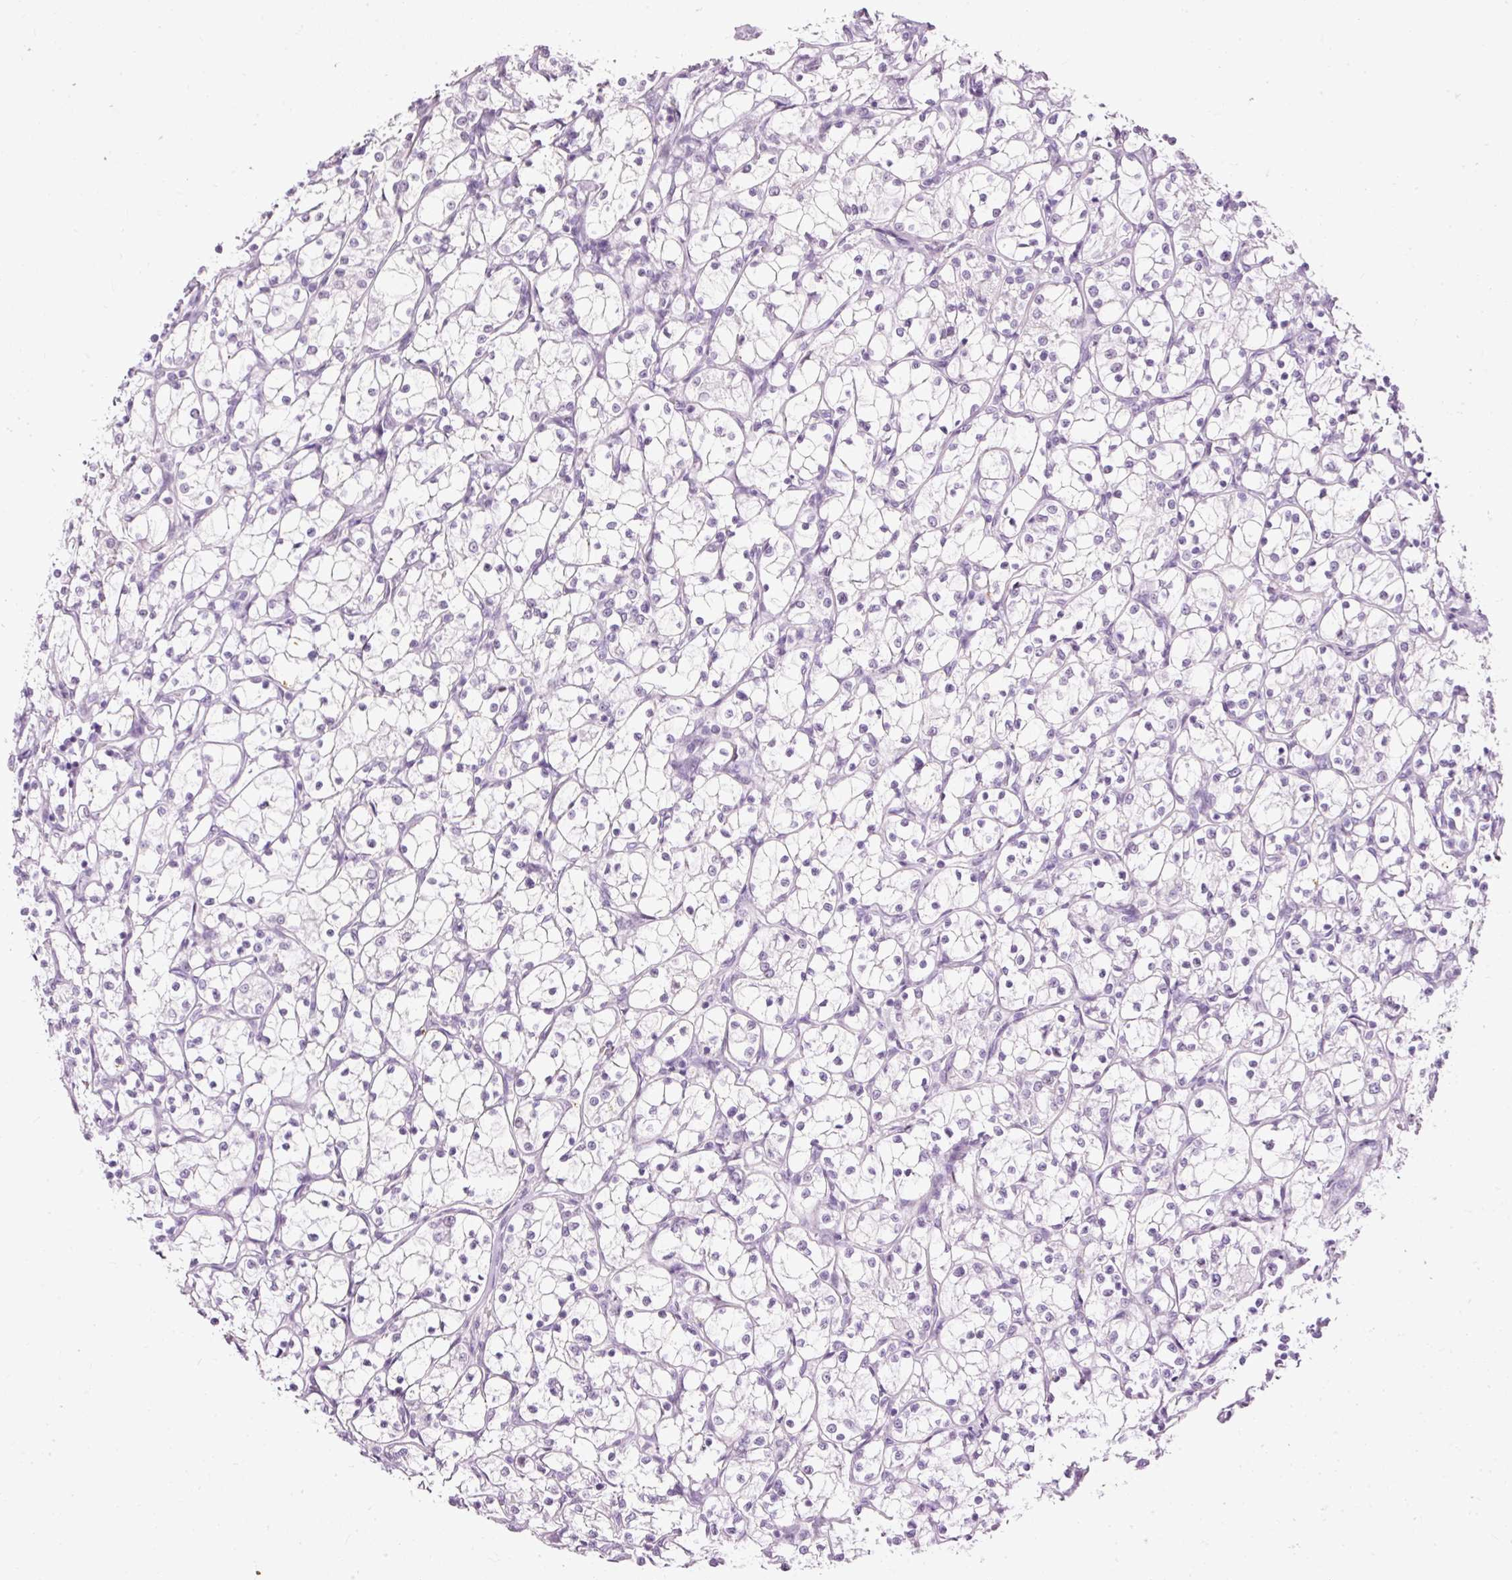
{"staining": {"intensity": "negative", "quantity": "none", "location": "none"}, "tissue": "renal cancer", "cell_type": "Tumor cells", "image_type": "cancer", "snomed": [{"axis": "morphology", "description": "Adenocarcinoma, NOS"}, {"axis": "topography", "description": "Kidney"}], "caption": "Immunohistochemistry (IHC) photomicrograph of human renal cancer stained for a protein (brown), which shows no positivity in tumor cells.", "gene": "PDE6B", "patient": {"sex": "female", "age": 69}}